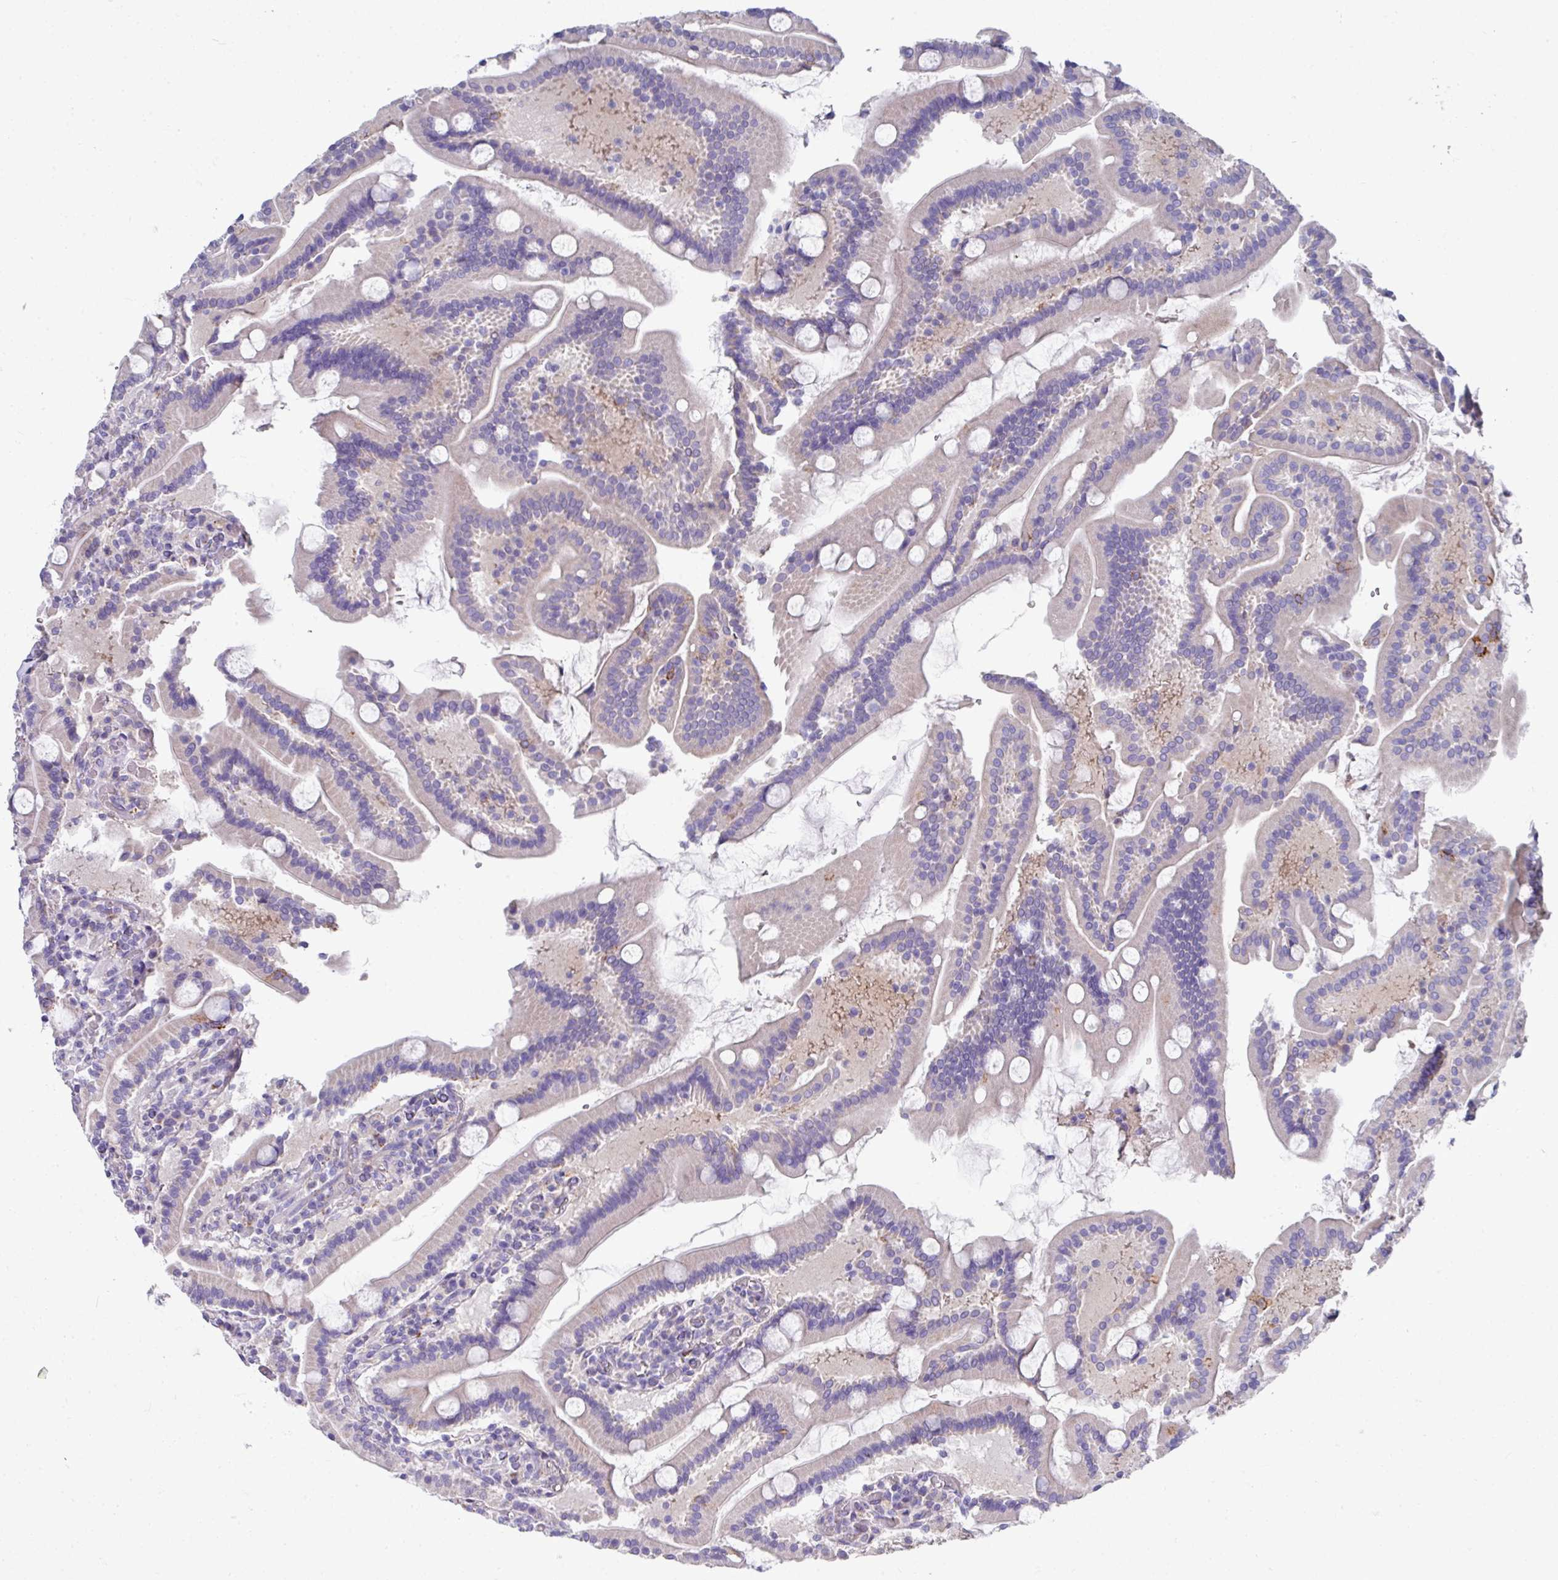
{"staining": {"intensity": "moderate", "quantity": "<25%", "location": "cytoplasmic/membranous"}, "tissue": "duodenum", "cell_type": "Glandular cells", "image_type": "normal", "snomed": [{"axis": "morphology", "description": "Normal tissue, NOS"}, {"axis": "topography", "description": "Duodenum"}], "caption": "Immunohistochemical staining of unremarkable duodenum exhibits moderate cytoplasmic/membranous protein expression in approximately <25% of glandular cells.", "gene": "CLDN1", "patient": {"sex": "male", "age": 55}}